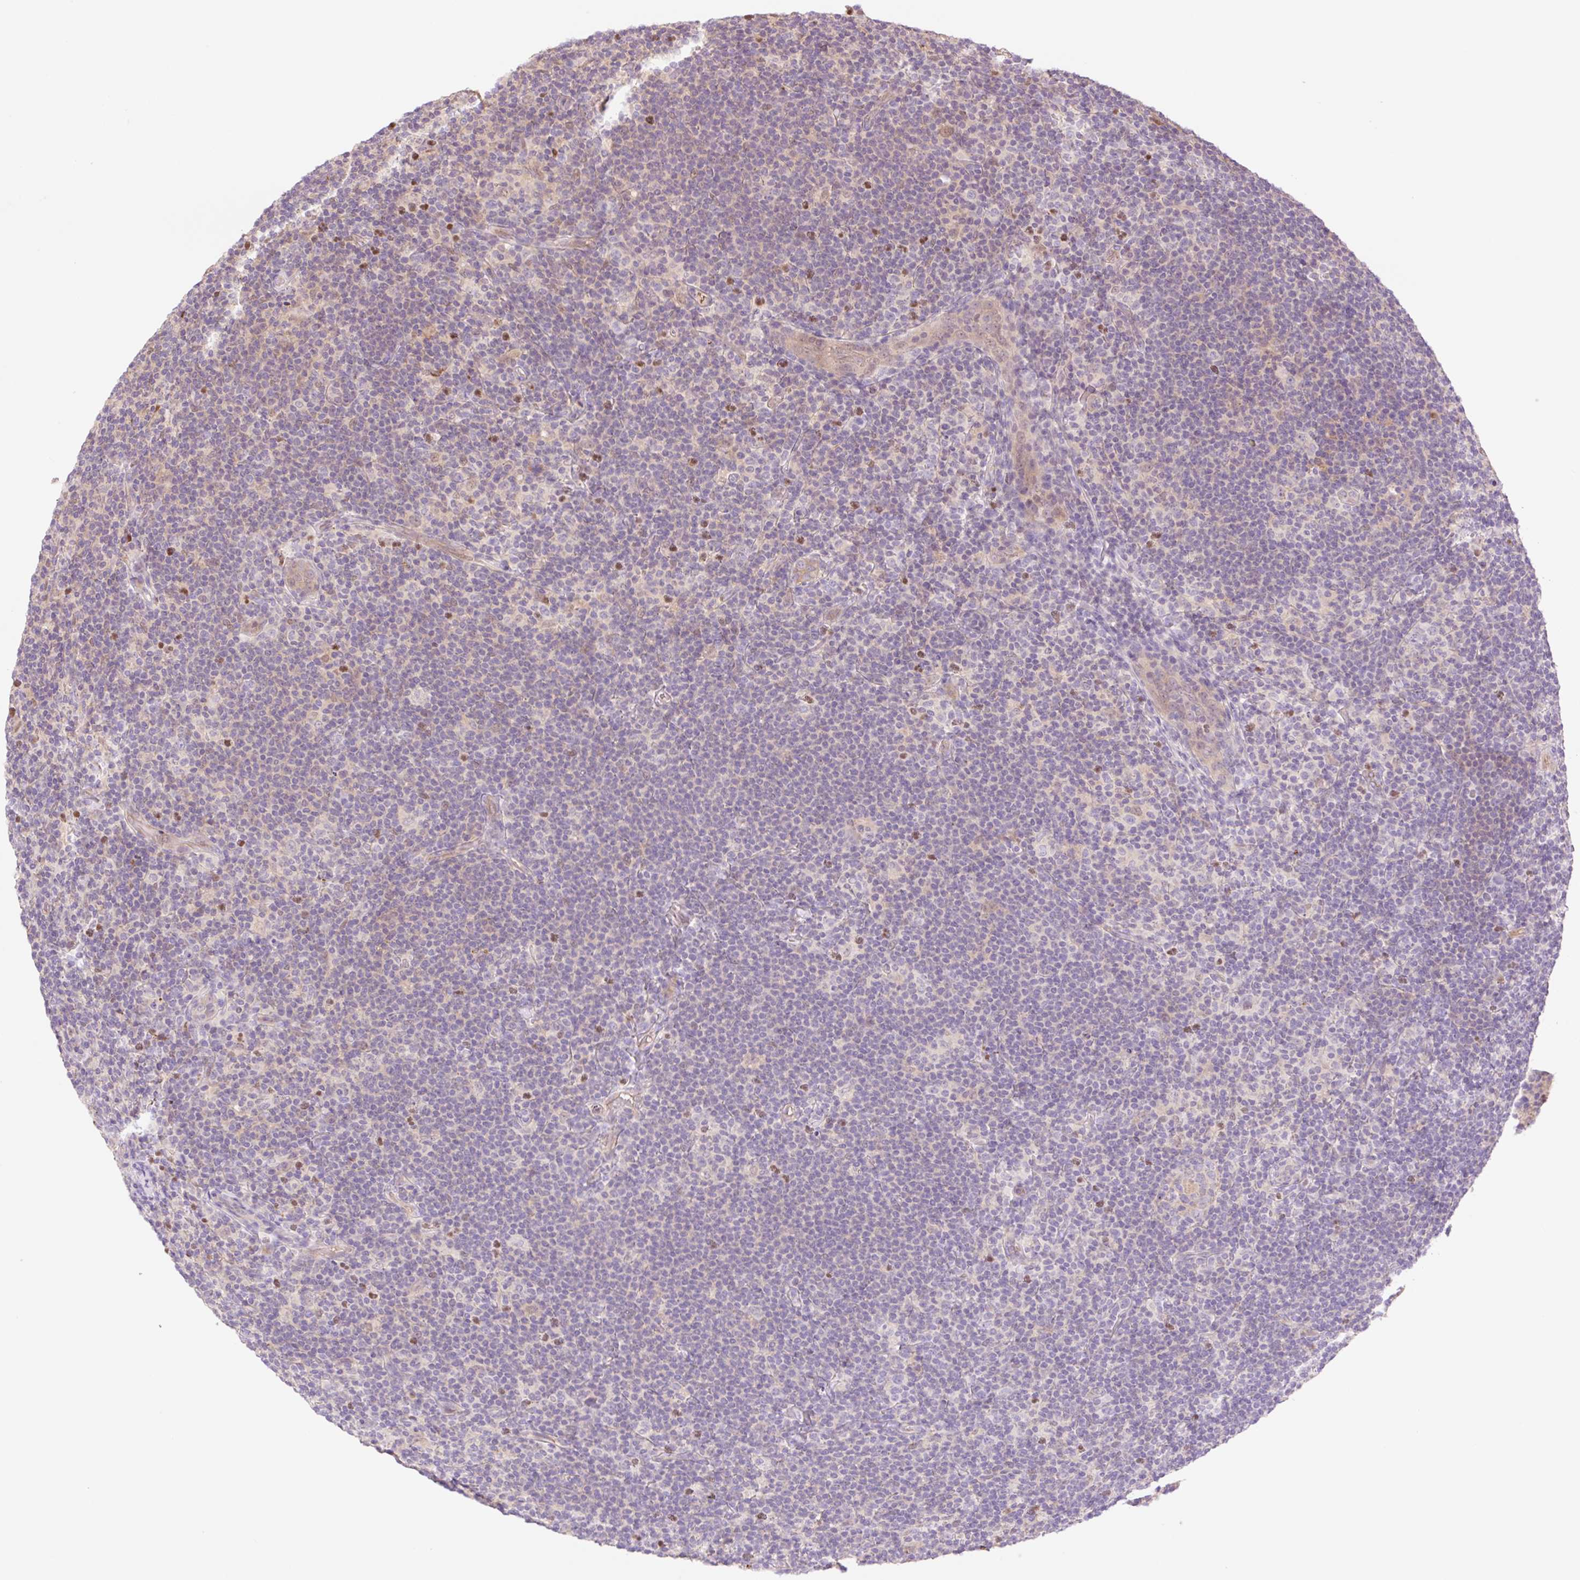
{"staining": {"intensity": "negative", "quantity": "none", "location": "none"}, "tissue": "lymphoma", "cell_type": "Tumor cells", "image_type": "cancer", "snomed": [{"axis": "morphology", "description": "Hodgkin's disease, NOS"}, {"axis": "topography", "description": "Lymph node"}], "caption": "Immunohistochemistry (IHC) of human lymphoma displays no staining in tumor cells.", "gene": "HEBP1", "patient": {"sex": "female", "age": 57}}